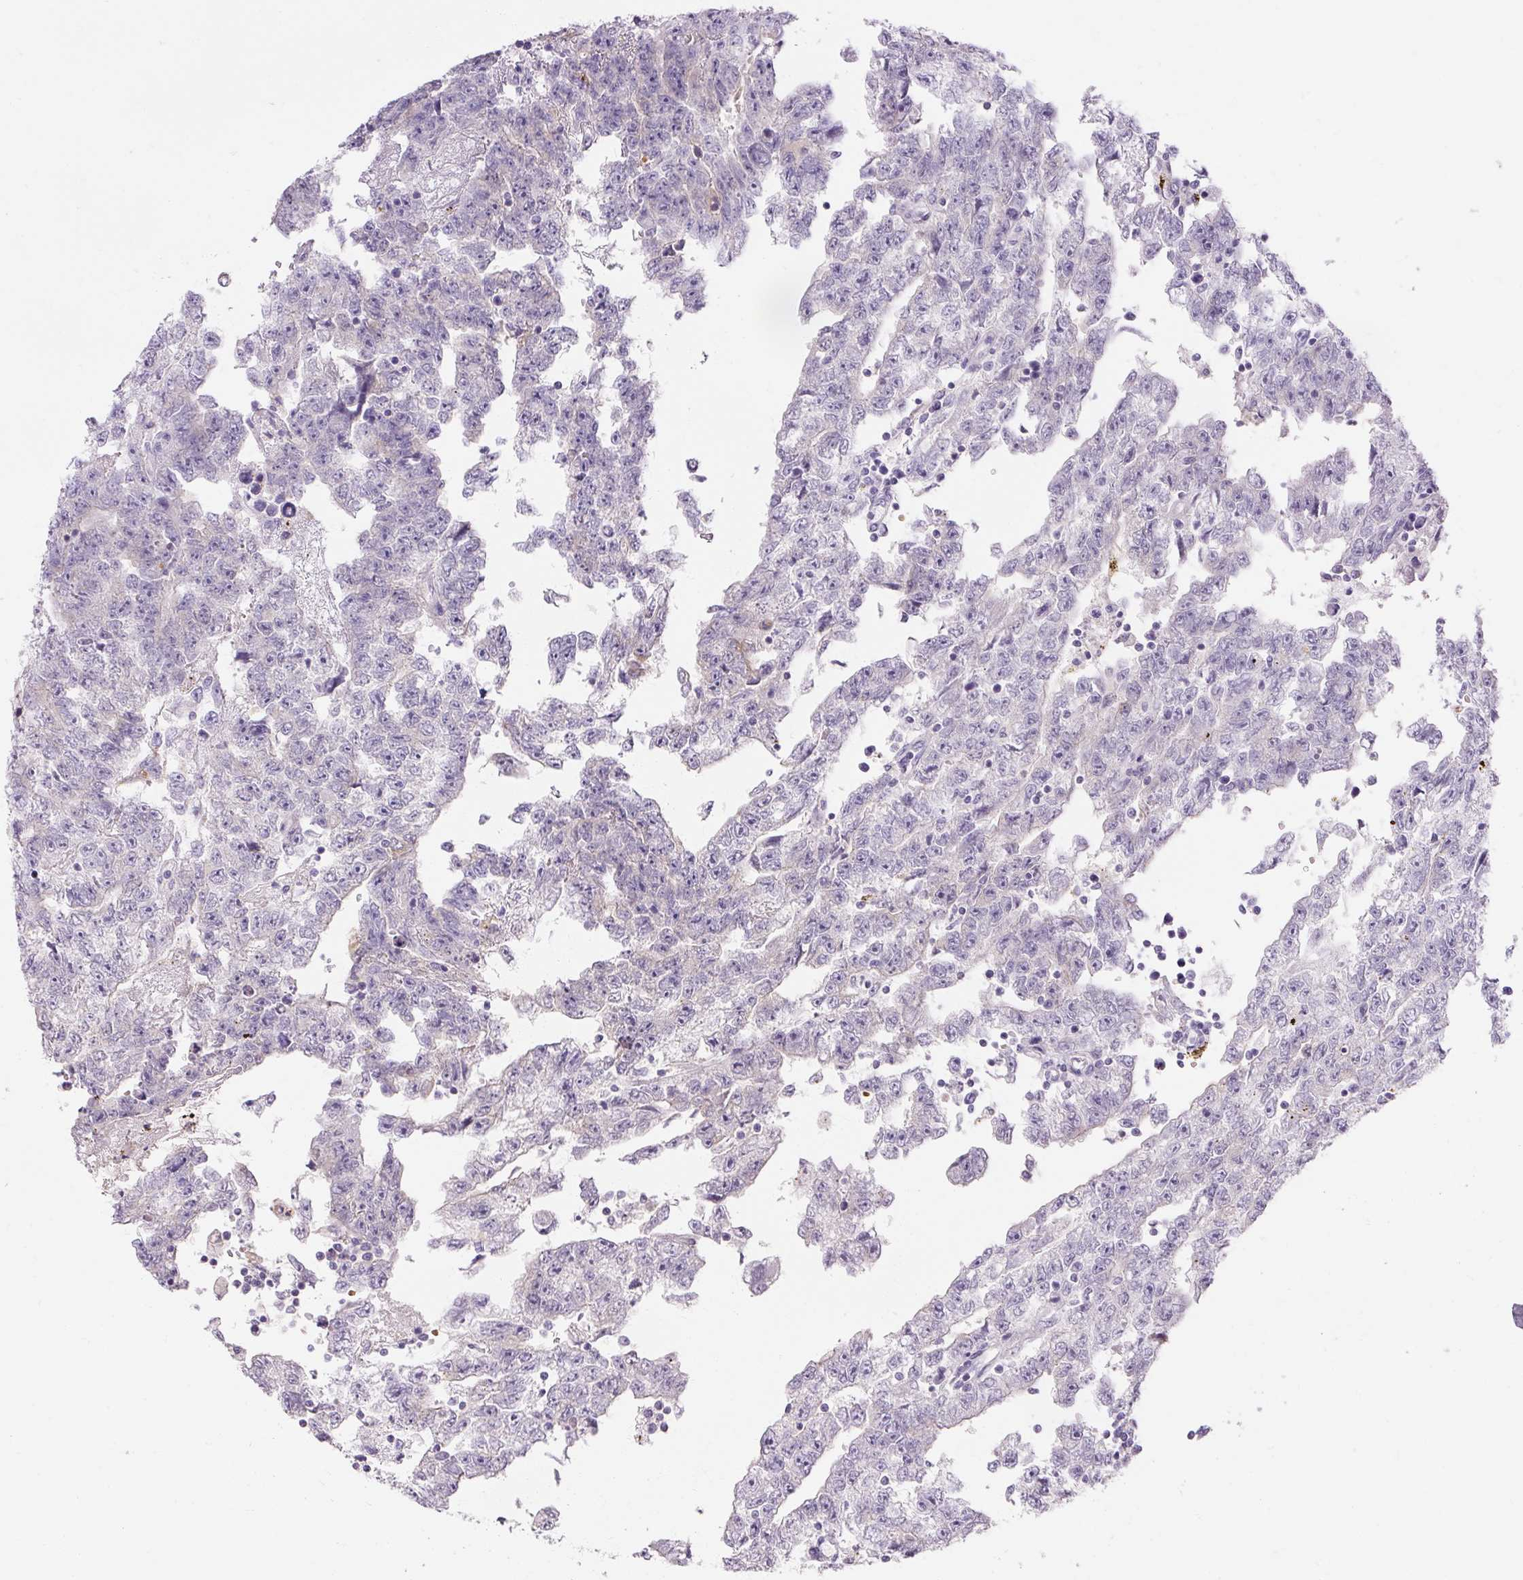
{"staining": {"intensity": "negative", "quantity": "none", "location": "none"}, "tissue": "testis cancer", "cell_type": "Tumor cells", "image_type": "cancer", "snomed": [{"axis": "morphology", "description": "Carcinoma, Embryonal, NOS"}, {"axis": "topography", "description": "Testis"}], "caption": "Testis embryonal carcinoma was stained to show a protein in brown. There is no significant positivity in tumor cells.", "gene": "NFE2L3", "patient": {"sex": "male", "age": 25}}